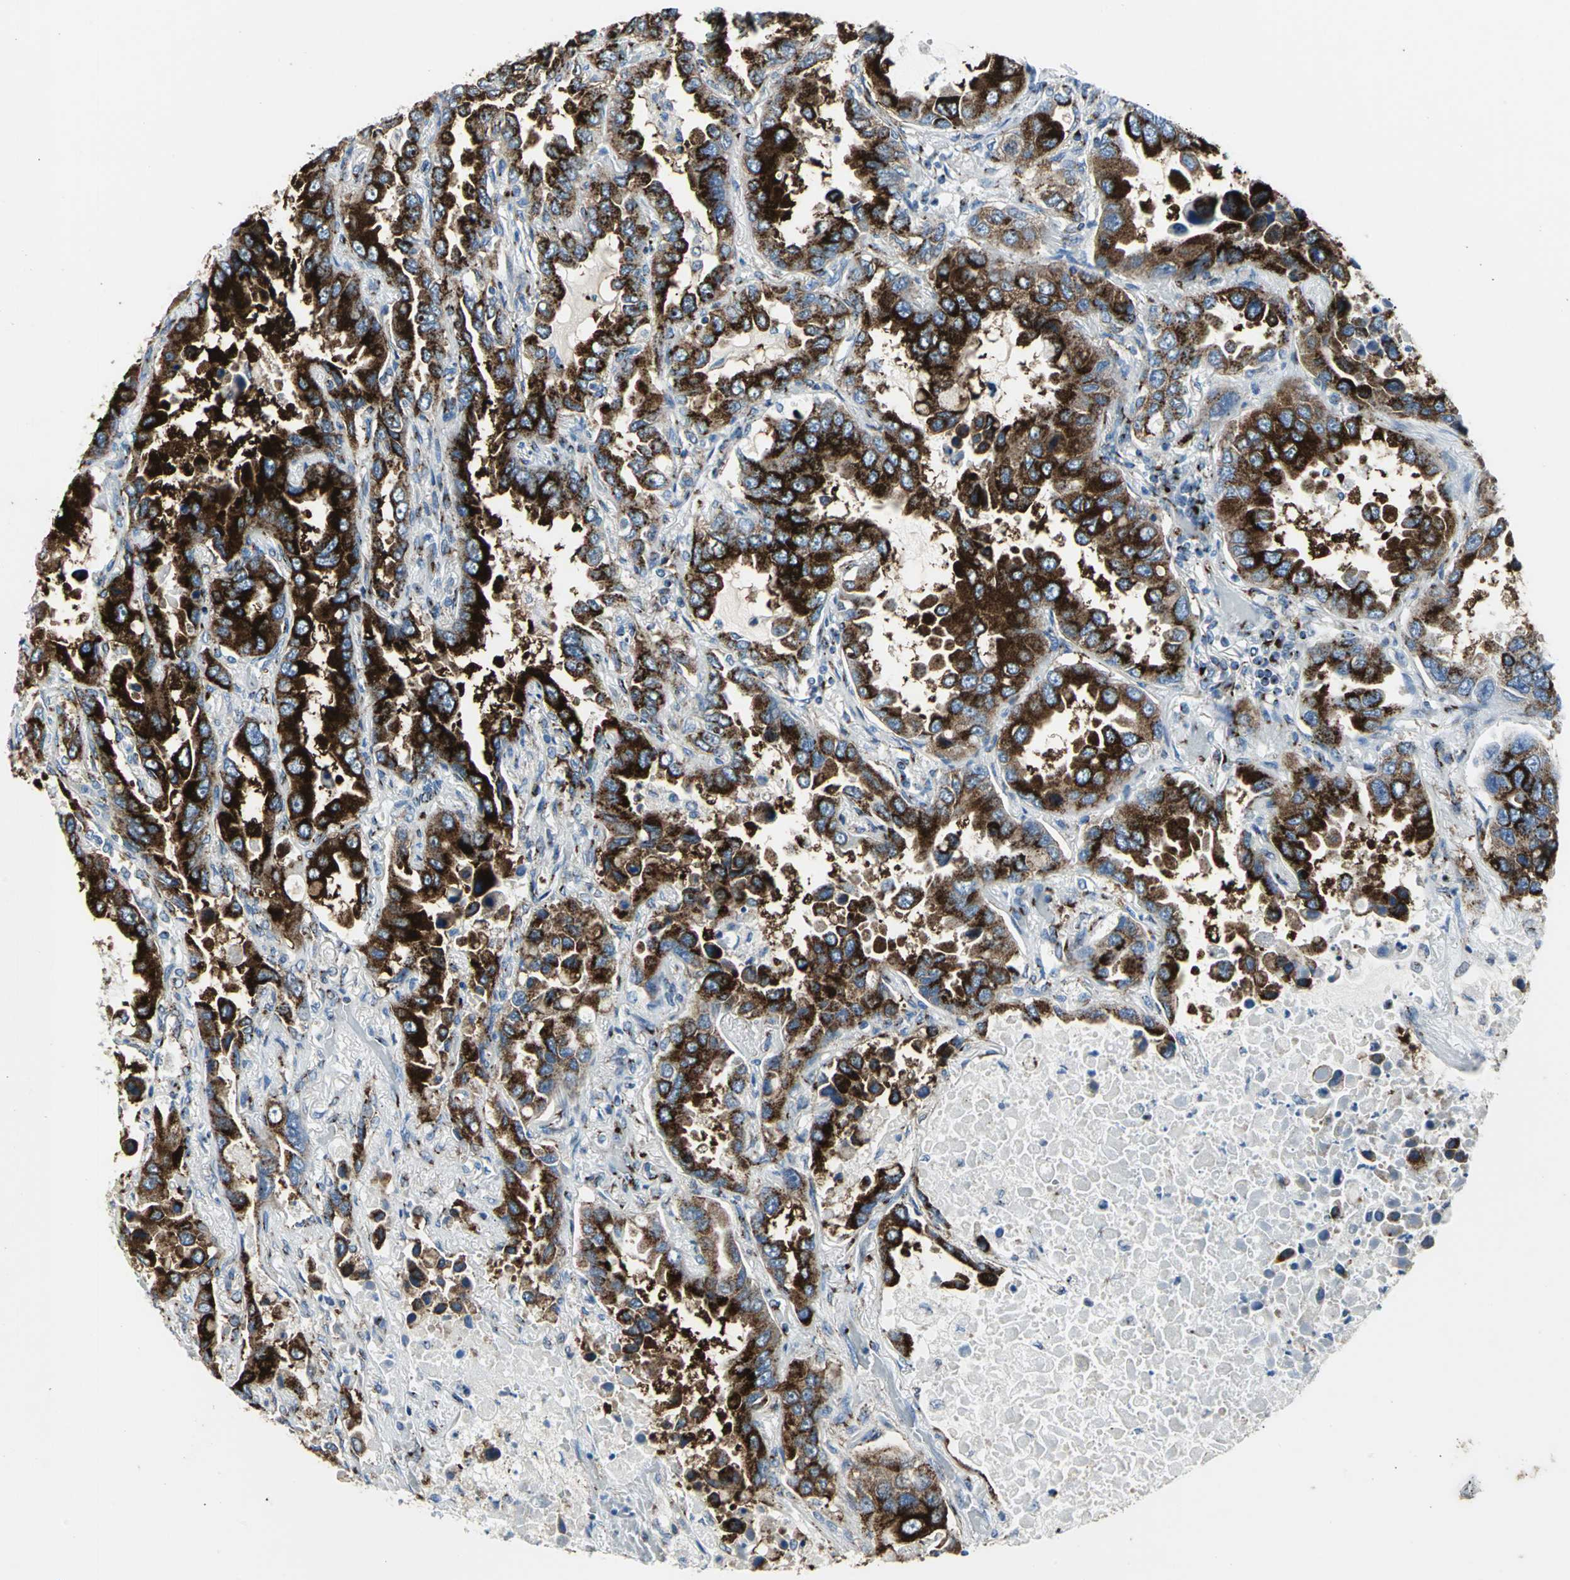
{"staining": {"intensity": "strong", "quantity": ">75%", "location": "cytoplasmic/membranous"}, "tissue": "lung cancer", "cell_type": "Tumor cells", "image_type": "cancer", "snomed": [{"axis": "morphology", "description": "Adenocarcinoma, NOS"}, {"axis": "topography", "description": "Lung"}], "caption": "DAB immunohistochemical staining of human lung cancer exhibits strong cytoplasmic/membranous protein expression in approximately >75% of tumor cells. Nuclei are stained in blue.", "gene": "GPR3", "patient": {"sex": "male", "age": 64}}